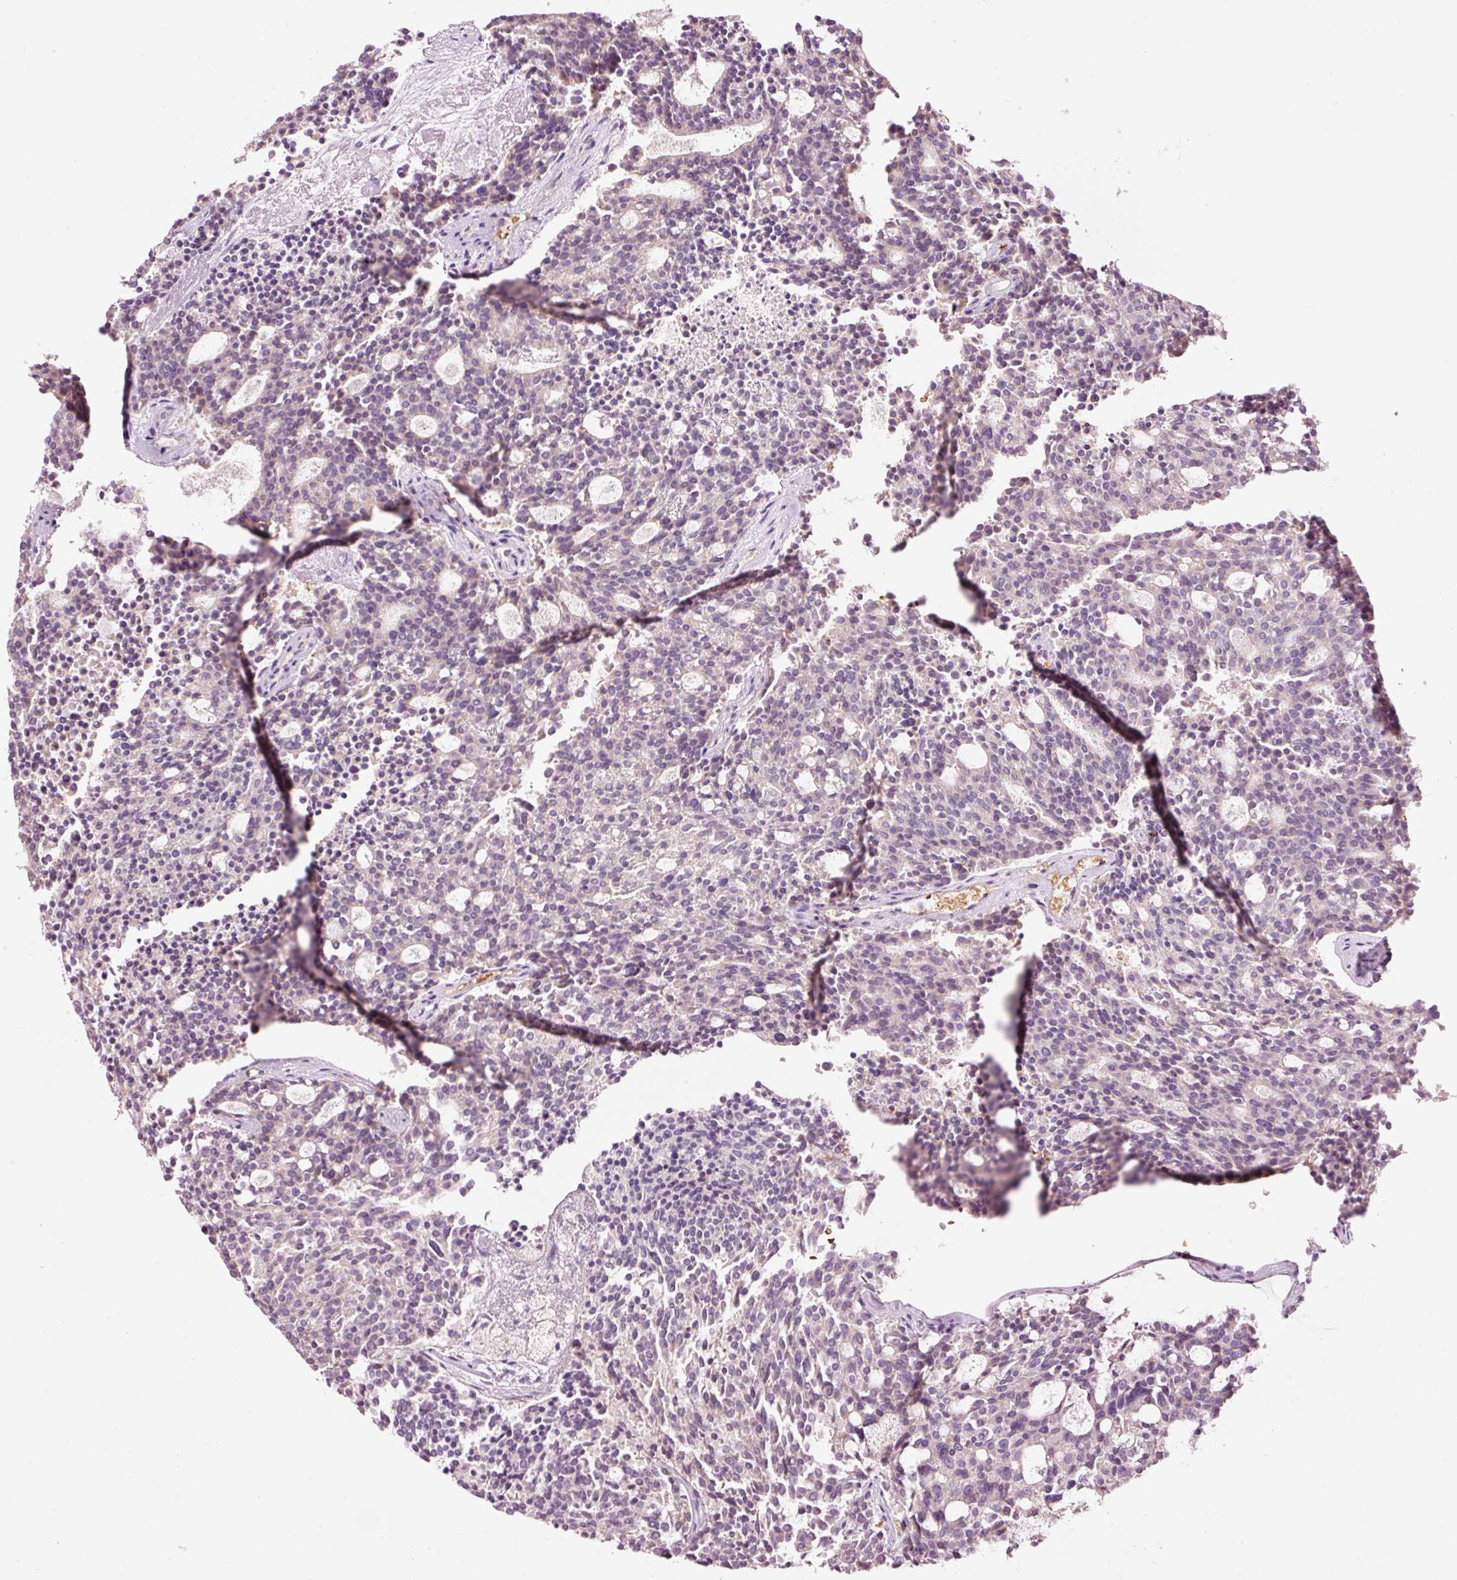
{"staining": {"intensity": "weak", "quantity": "<25%", "location": "cytoplasmic/membranous"}, "tissue": "carcinoid", "cell_type": "Tumor cells", "image_type": "cancer", "snomed": [{"axis": "morphology", "description": "Carcinoid, malignant, NOS"}, {"axis": "topography", "description": "Pancreas"}], "caption": "A micrograph of carcinoid stained for a protein displays no brown staining in tumor cells.", "gene": "LDHAL6B", "patient": {"sex": "female", "age": 54}}